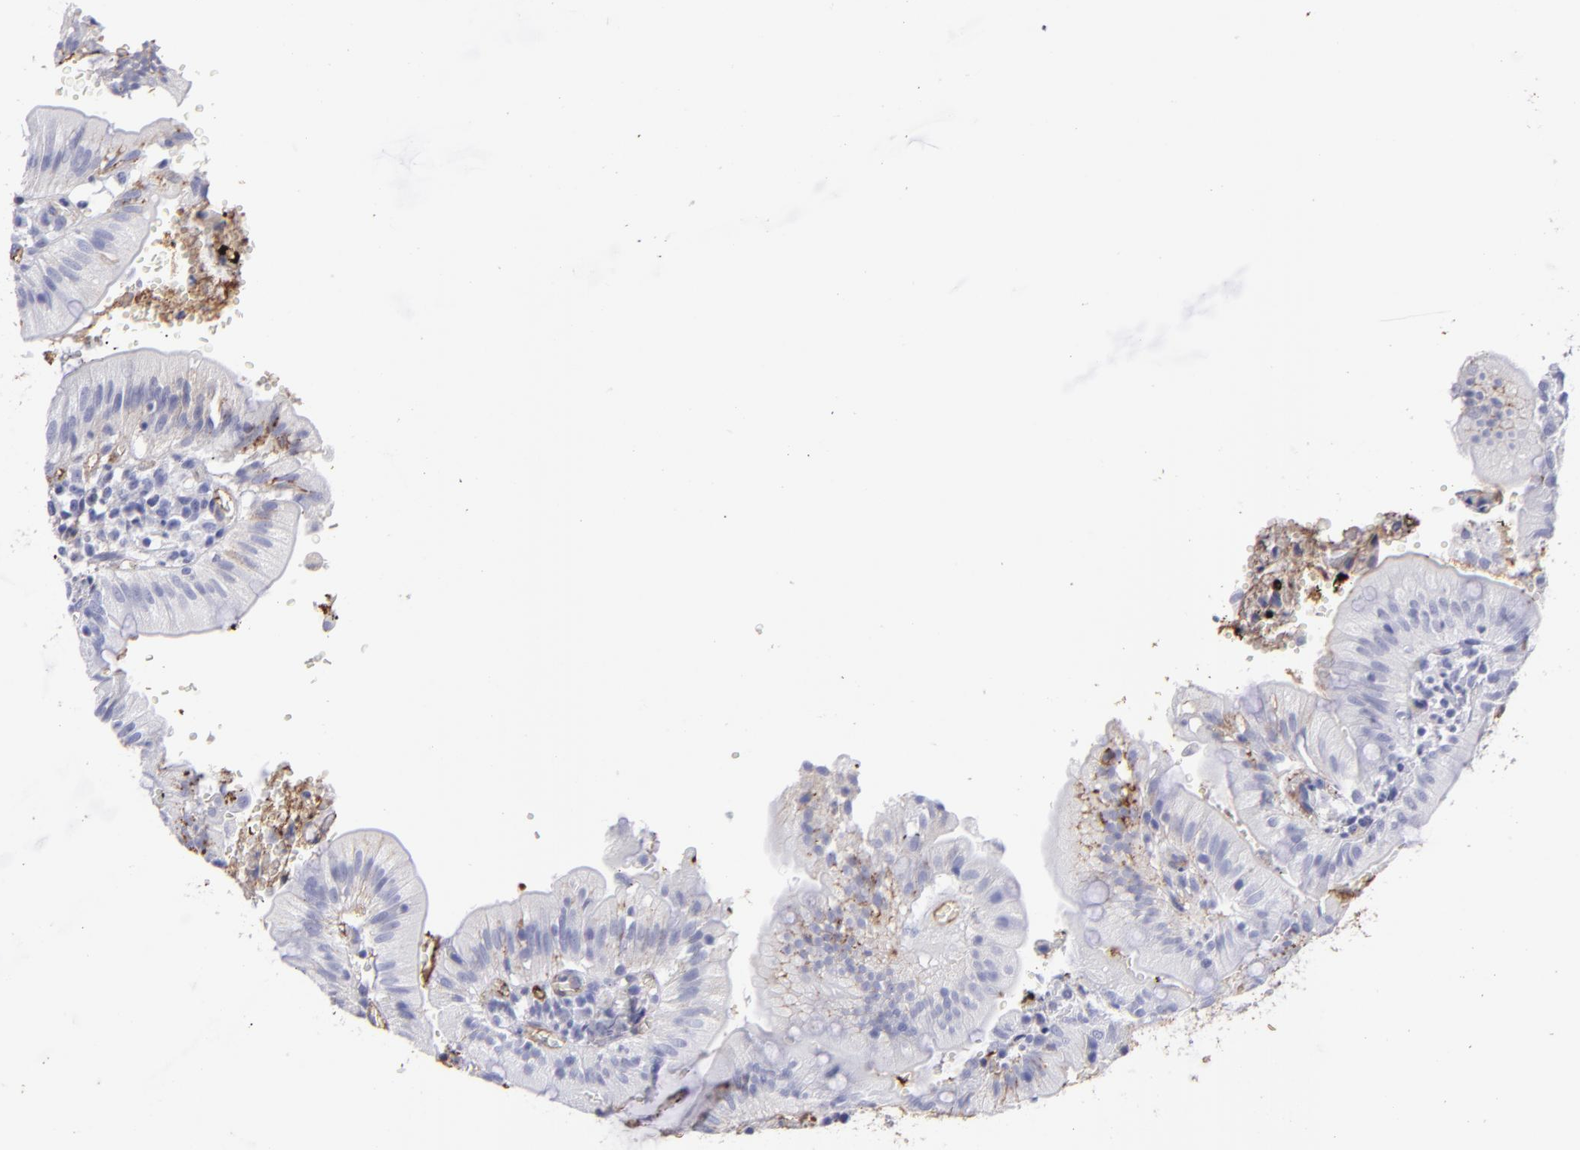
{"staining": {"intensity": "negative", "quantity": "none", "location": "none"}, "tissue": "small intestine", "cell_type": "Glandular cells", "image_type": "normal", "snomed": [{"axis": "morphology", "description": "Normal tissue, NOS"}, {"axis": "topography", "description": "Small intestine"}], "caption": "This is an IHC image of unremarkable small intestine. There is no staining in glandular cells.", "gene": "FGB", "patient": {"sex": "male", "age": 71}}